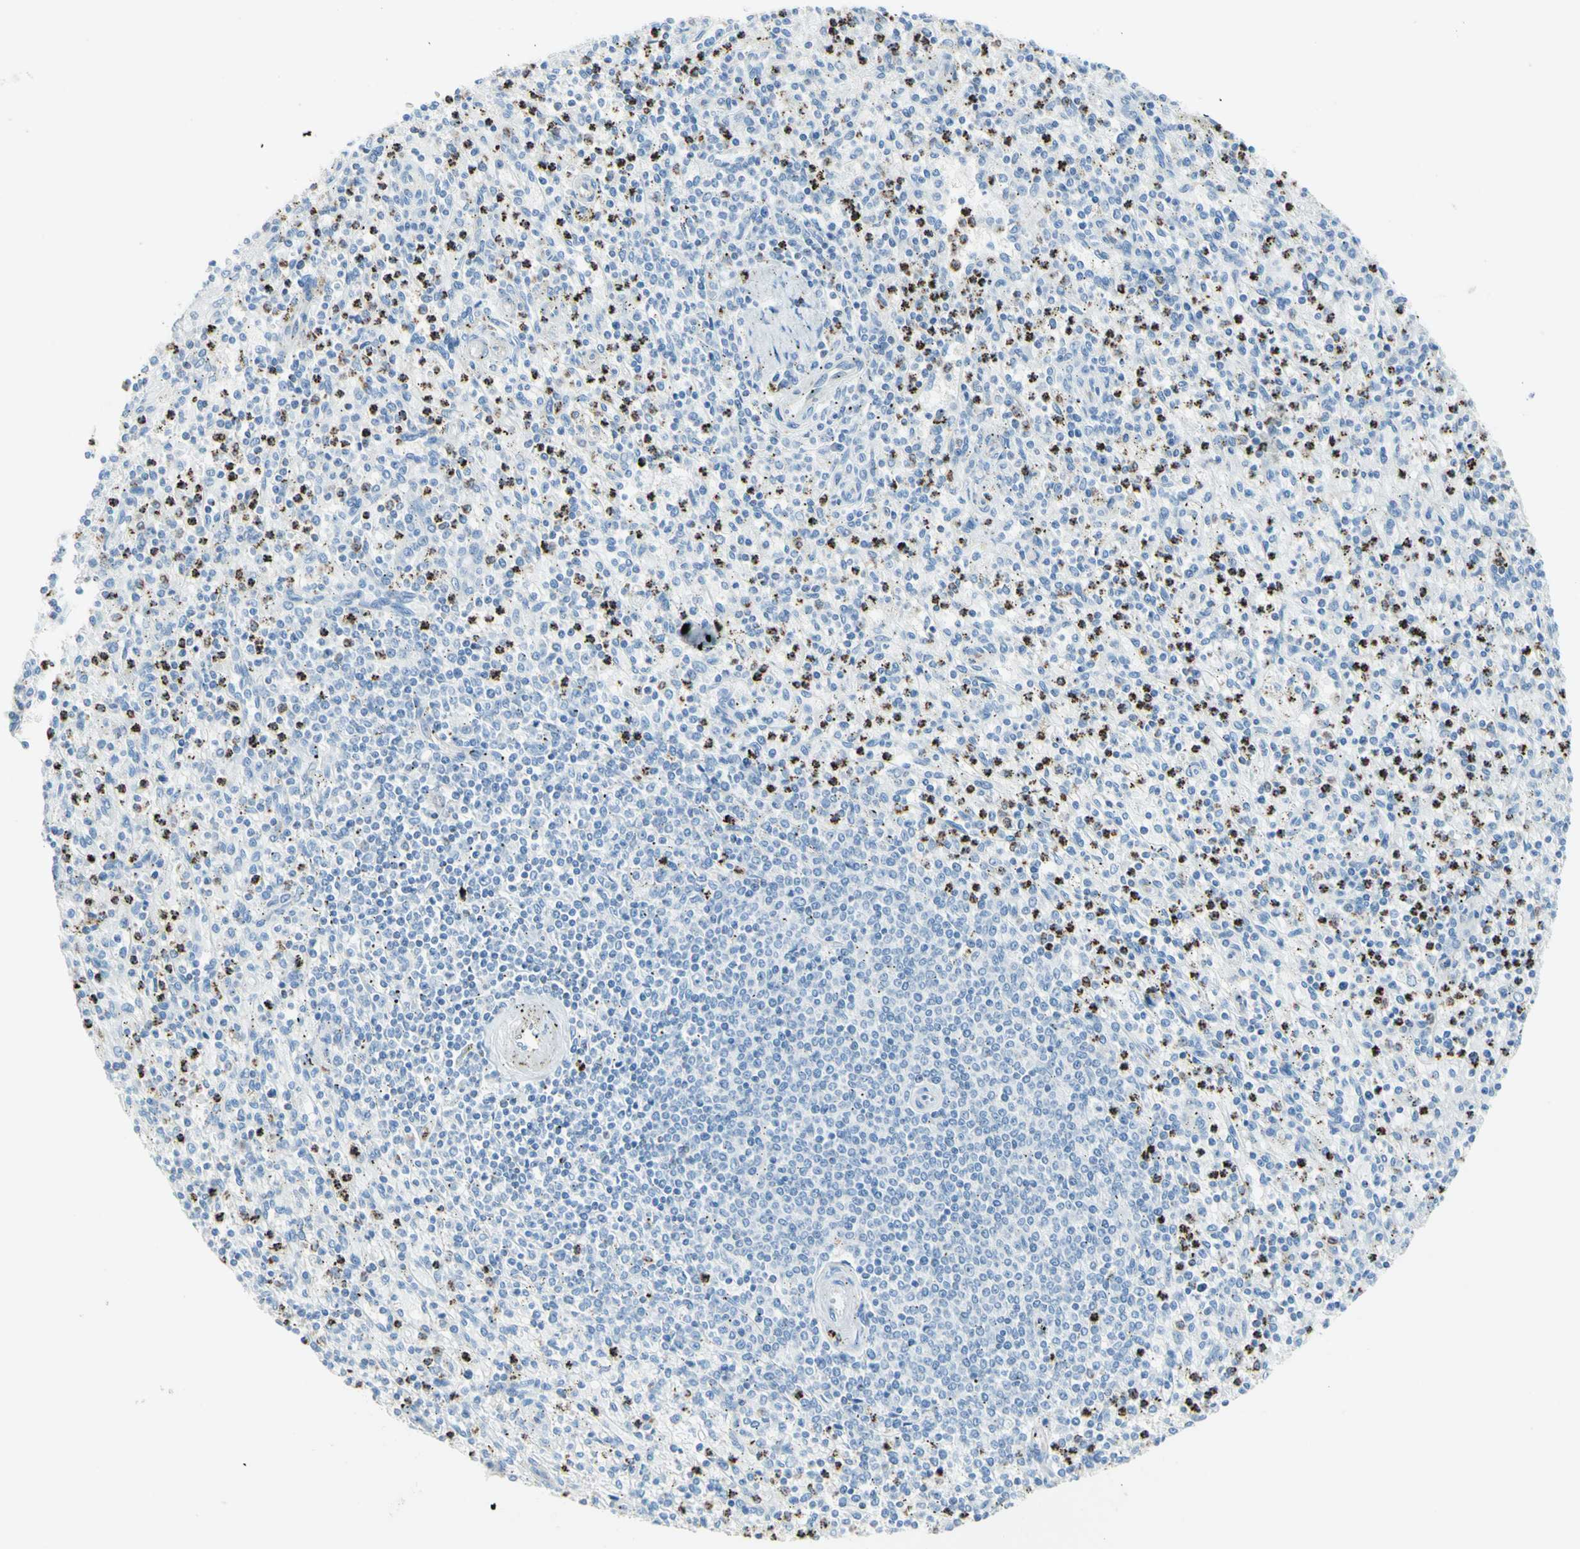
{"staining": {"intensity": "moderate", "quantity": "25%-75%", "location": "cytoplasmic/membranous"}, "tissue": "spleen", "cell_type": "Cells in red pulp", "image_type": "normal", "snomed": [{"axis": "morphology", "description": "Normal tissue, NOS"}, {"axis": "topography", "description": "Spleen"}], "caption": "Moderate cytoplasmic/membranous protein positivity is present in about 25%-75% of cells in red pulp in spleen. (Stains: DAB (3,3'-diaminobenzidine) in brown, nuclei in blue, Microscopy: brightfield microscopy at high magnification).", "gene": "CYSLTR1", "patient": {"sex": "male", "age": 72}}